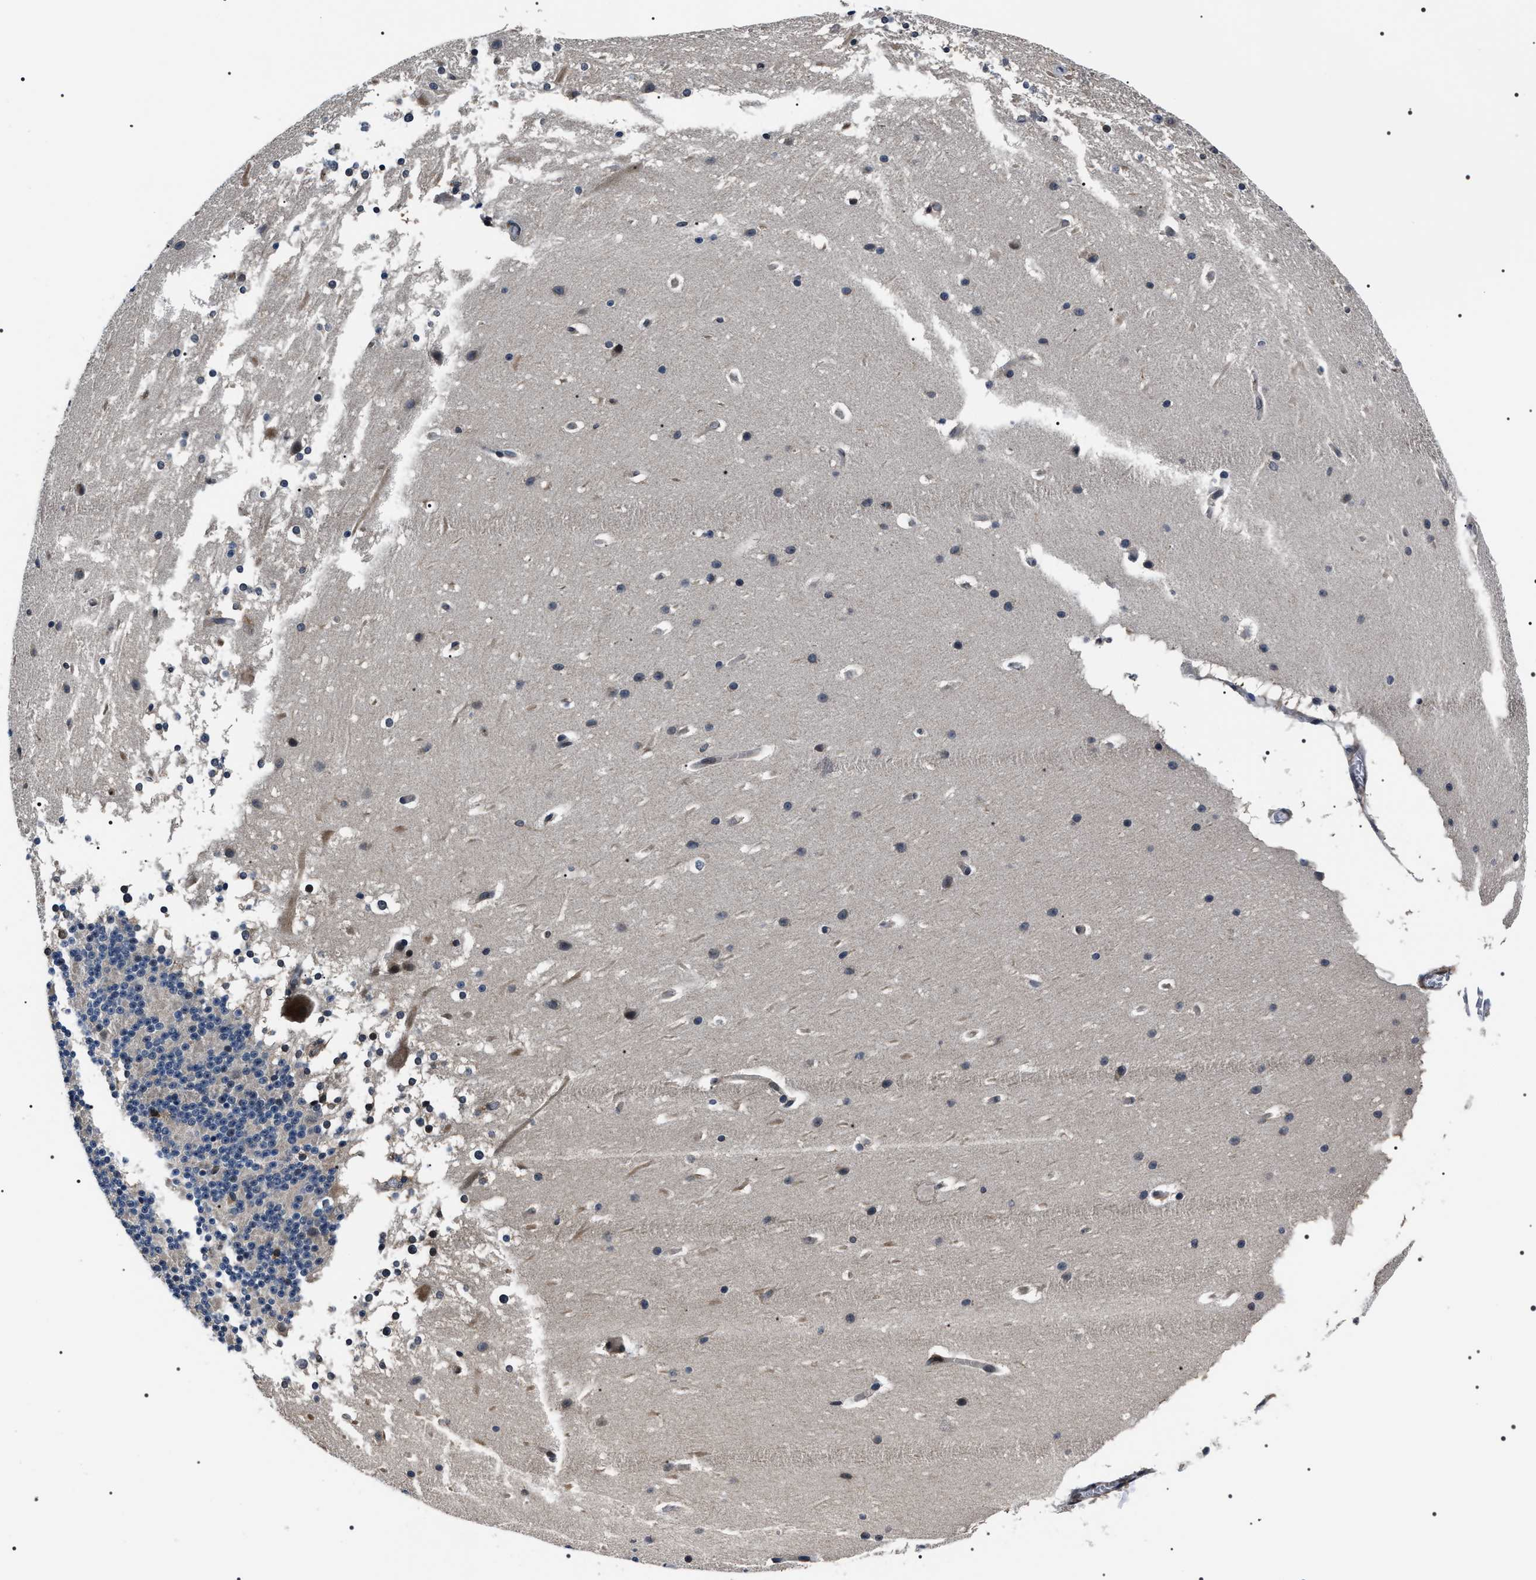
{"staining": {"intensity": "weak", "quantity": "<25%", "location": "nuclear"}, "tissue": "cerebellum", "cell_type": "Cells in granular layer", "image_type": "normal", "snomed": [{"axis": "morphology", "description": "Normal tissue, NOS"}, {"axis": "topography", "description": "Cerebellum"}], "caption": "This is a photomicrograph of IHC staining of normal cerebellum, which shows no staining in cells in granular layer.", "gene": "SIPA1", "patient": {"sex": "female", "age": 19}}